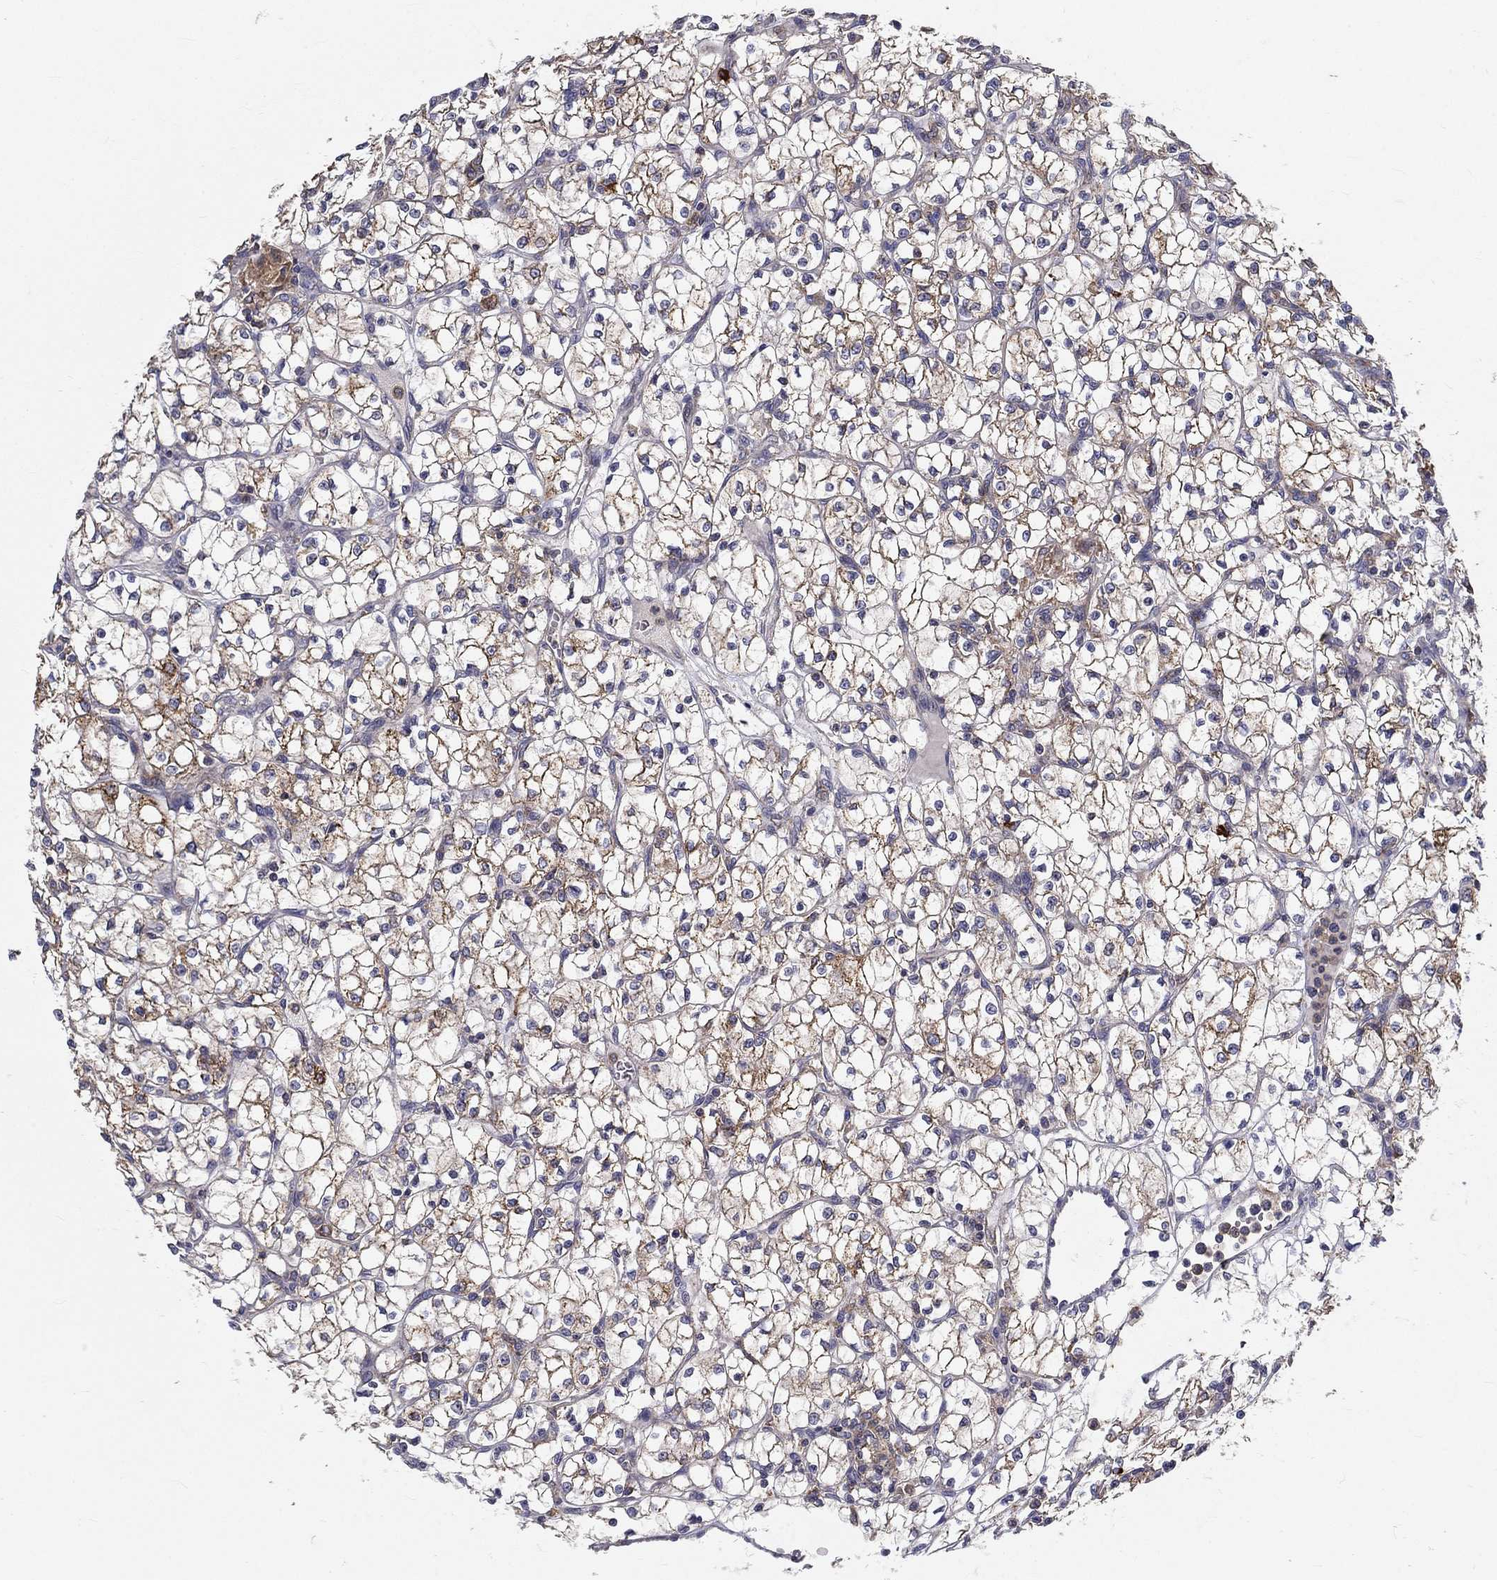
{"staining": {"intensity": "moderate", "quantity": "25%-75%", "location": "cytoplasmic/membranous"}, "tissue": "renal cancer", "cell_type": "Tumor cells", "image_type": "cancer", "snomed": [{"axis": "morphology", "description": "Adenocarcinoma, NOS"}, {"axis": "topography", "description": "Kidney"}], "caption": "This histopathology image shows IHC staining of human renal adenocarcinoma, with medium moderate cytoplasmic/membranous expression in about 25%-75% of tumor cells.", "gene": "ALDH4A1", "patient": {"sex": "female", "age": 64}}